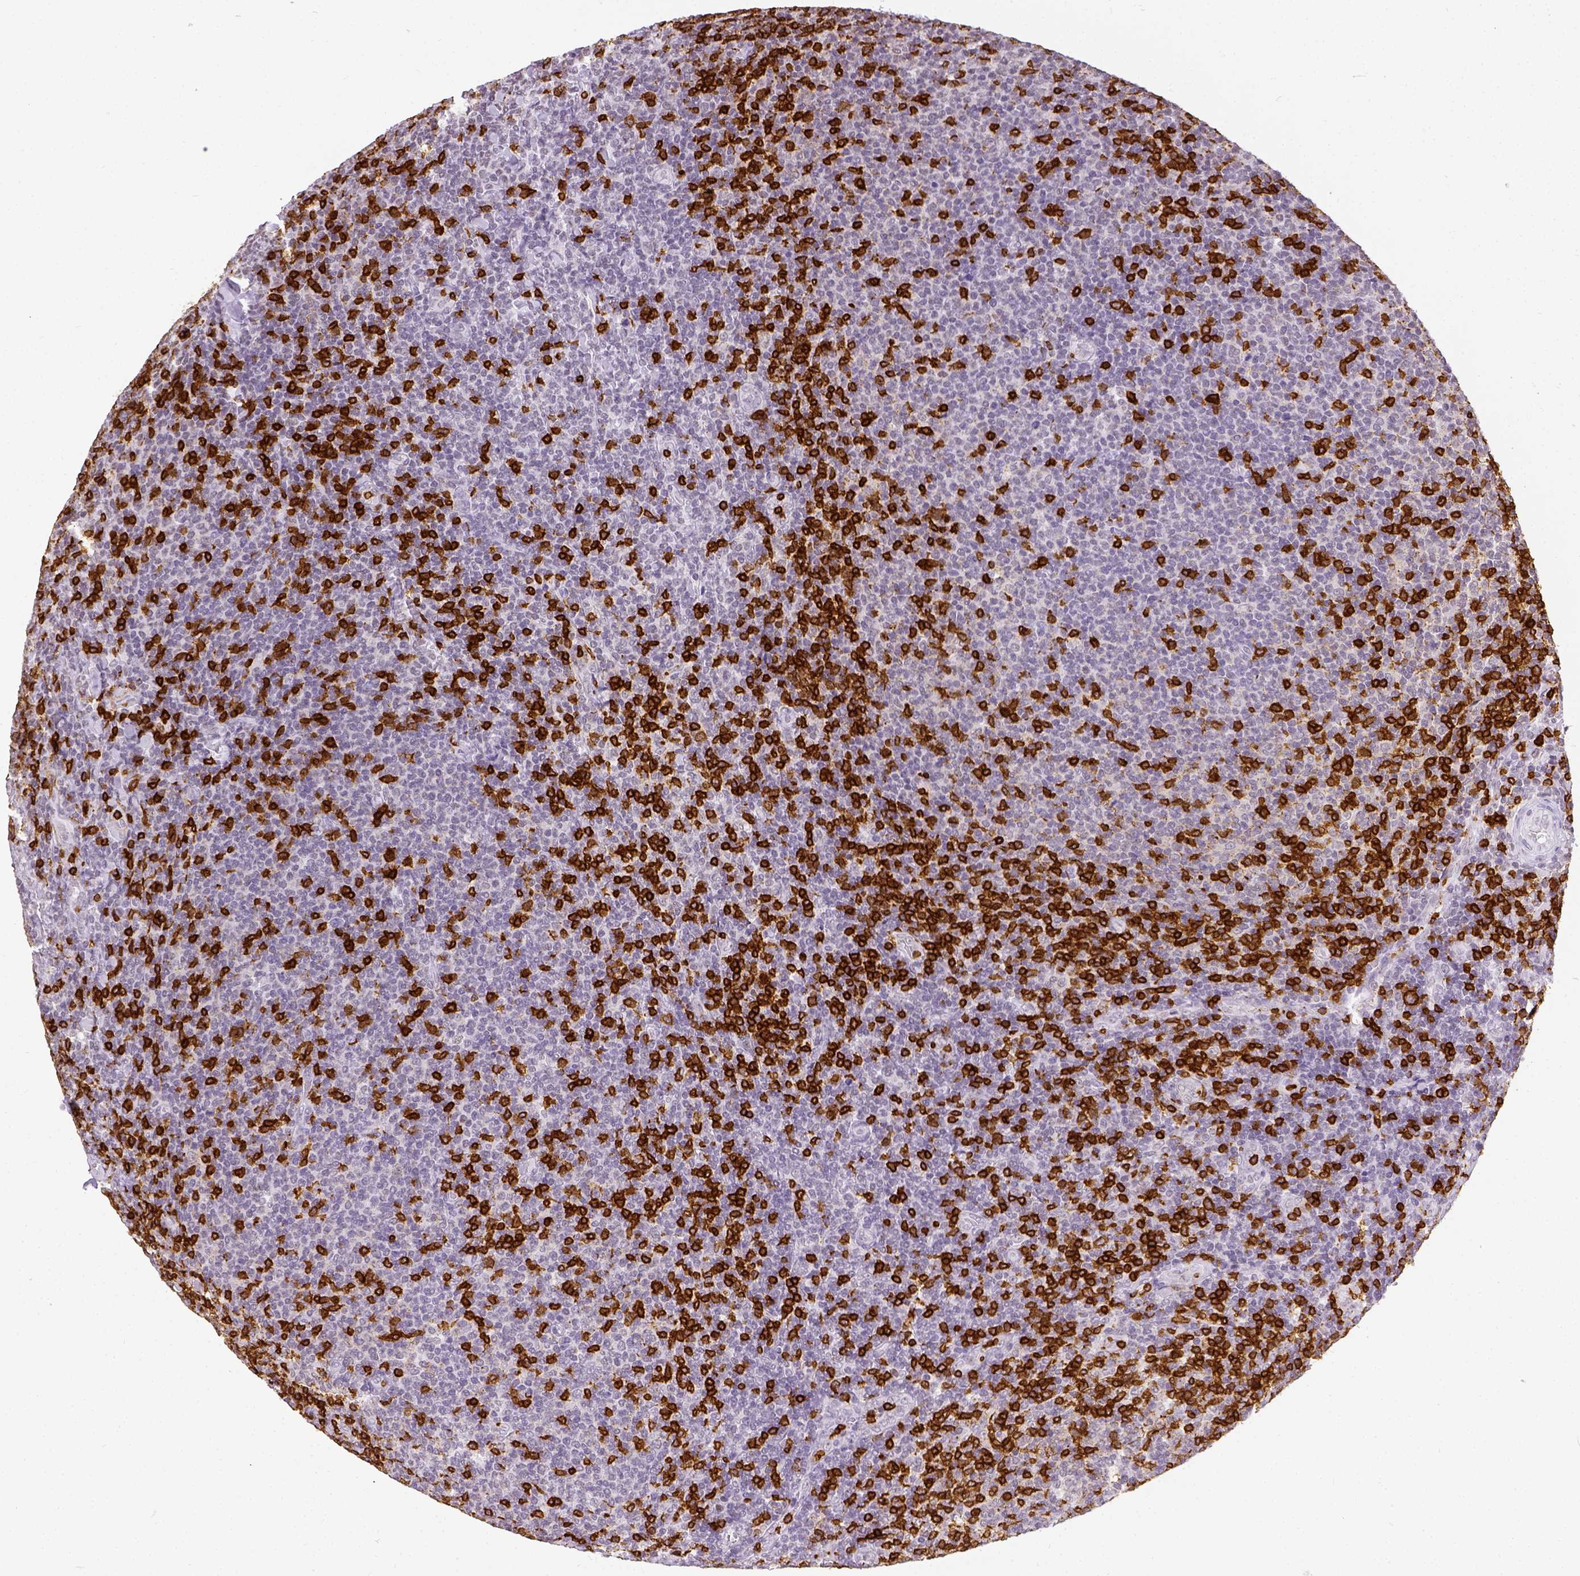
{"staining": {"intensity": "negative", "quantity": "none", "location": "none"}, "tissue": "lymphoma", "cell_type": "Tumor cells", "image_type": "cancer", "snomed": [{"axis": "morphology", "description": "Malignant lymphoma, non-Hodgkin's type, Low grade"}, {"axis": "topography", "description": "Lymph node"}], "caption": "High power microscopy photomicrograph of an IHC micrograph of lymphoma, revealing no significant expression in tumor cells.", "gene": "CD3E", "patient": {"sex": "male", "age": 52}}